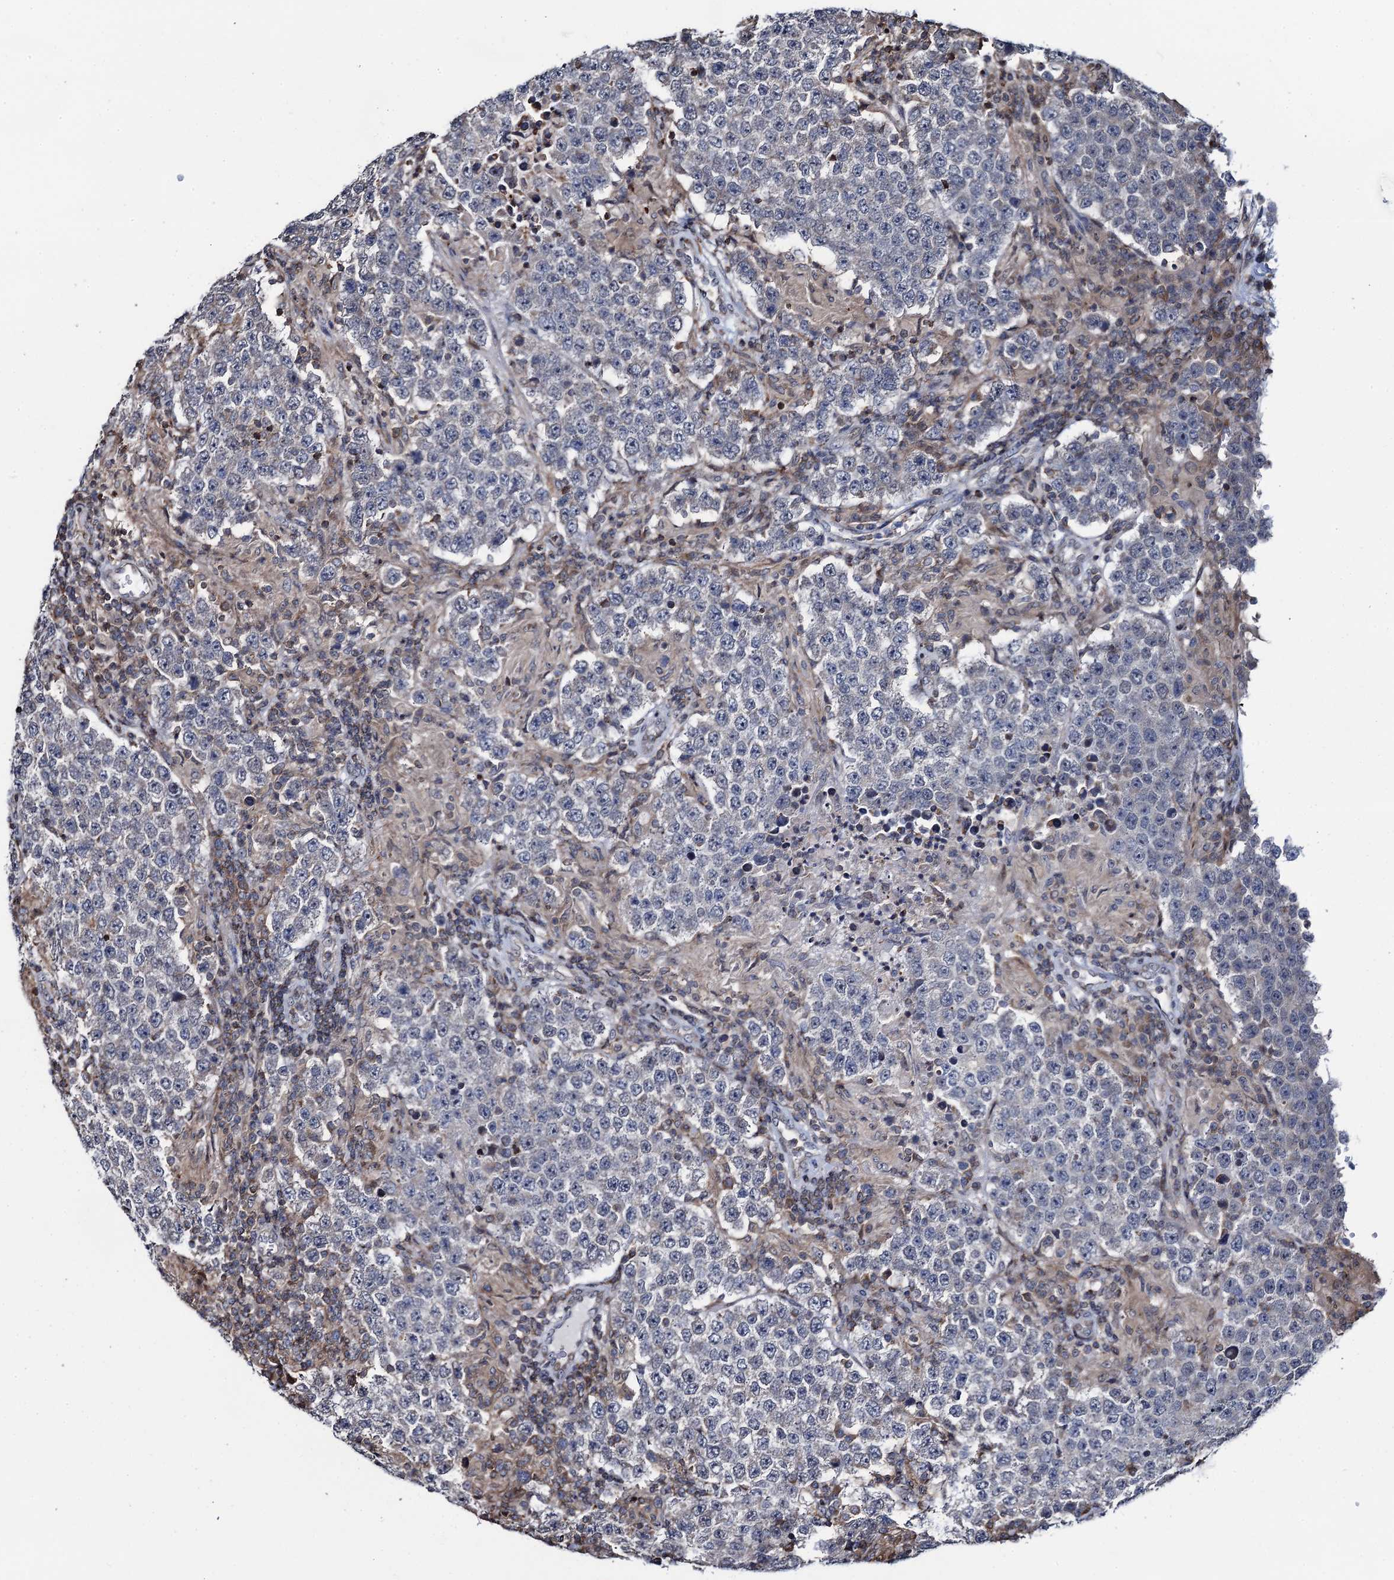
{"staining": {"intensity": "negative", "quantity": "none", "location": "none"}, "tissue": "testis cancer", "cell_type": "Tumor cells", "image_type": "cancer", "snomed": [{"axis": "morphology", "description": "Normal tissue, NOS"}, {"axis": "morphology", "description": "Urothelial carcinoma, High grade"}, {"axis": "morphology", "description": "Seminoma, NOS"}, {"axis": "morphology", "description": "Carcinoma, Embryonal, NOS"}, {"axis": "topography", "description": "Urinary bladder"}, {"axis": "topography", "description": "Testis"}], "caption": "Testis embryonal carcinoma stained for a protein using IHC exhibits no positivity tumor cells.", "gene": "CCDC102A", "patient": {"sex": "male", "age": 41}}